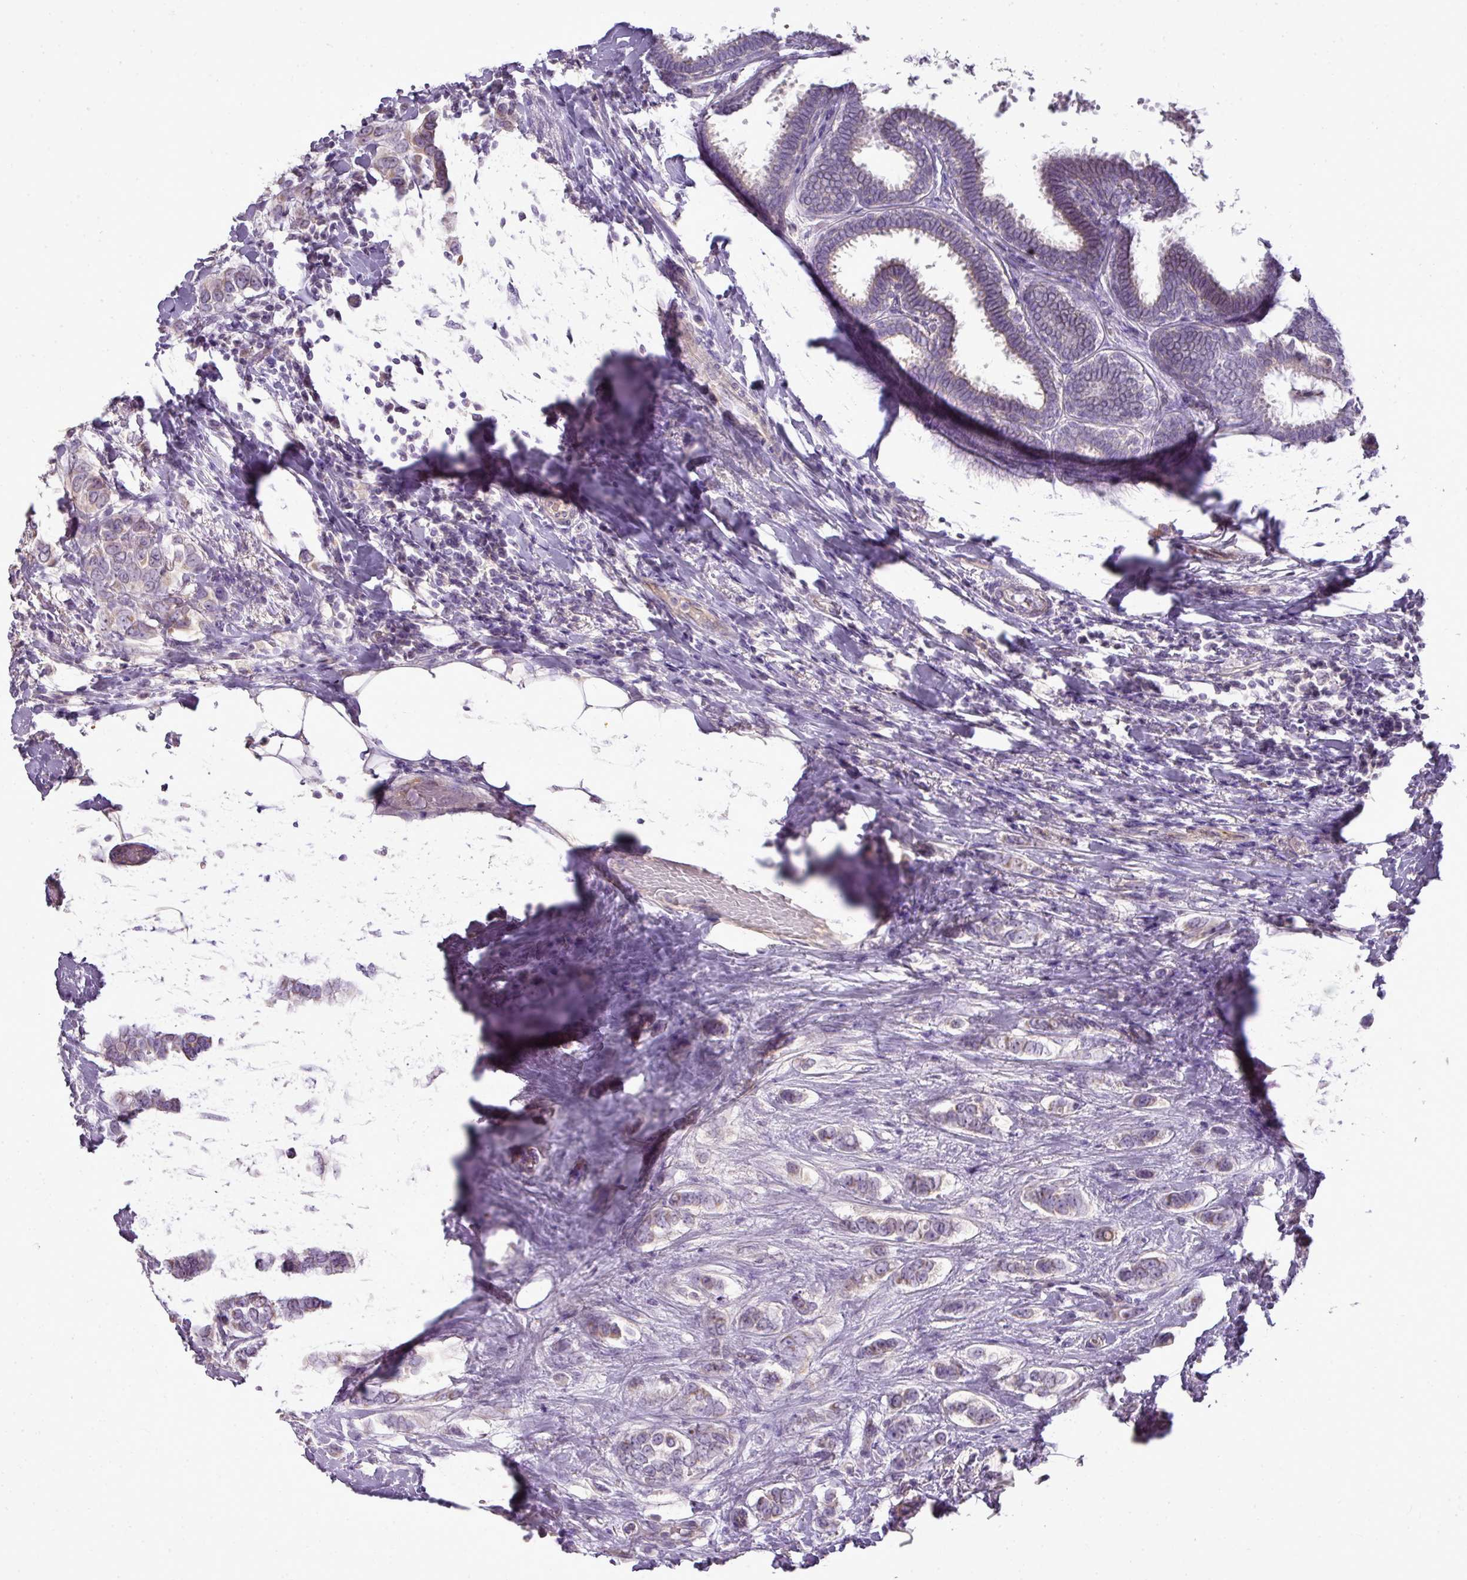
{"staining": {"intensity": "weak", "quantity": "25%-75%", "location": "cytoplasmic/membranous"}, "tissue": "breast cancer", "cell_type": "Tumor cells", "image_type": "cancer", "snomed": [{"axis": "morphology", "description": "Lobular carcinoma"}, {"axis": "topography", "description": "Breast"}], "caption": "The histopathology image displays a brown stain indicating the presence of a protein in the cytoplasmic/membranous of tumor cells in breast cancer. (DAB (3,3'-diaminobenzidine) IHC with brightfield microscopy, high magnification).", "gene": "BRINP2", "patient": {"sex": "female", "age": 51}}